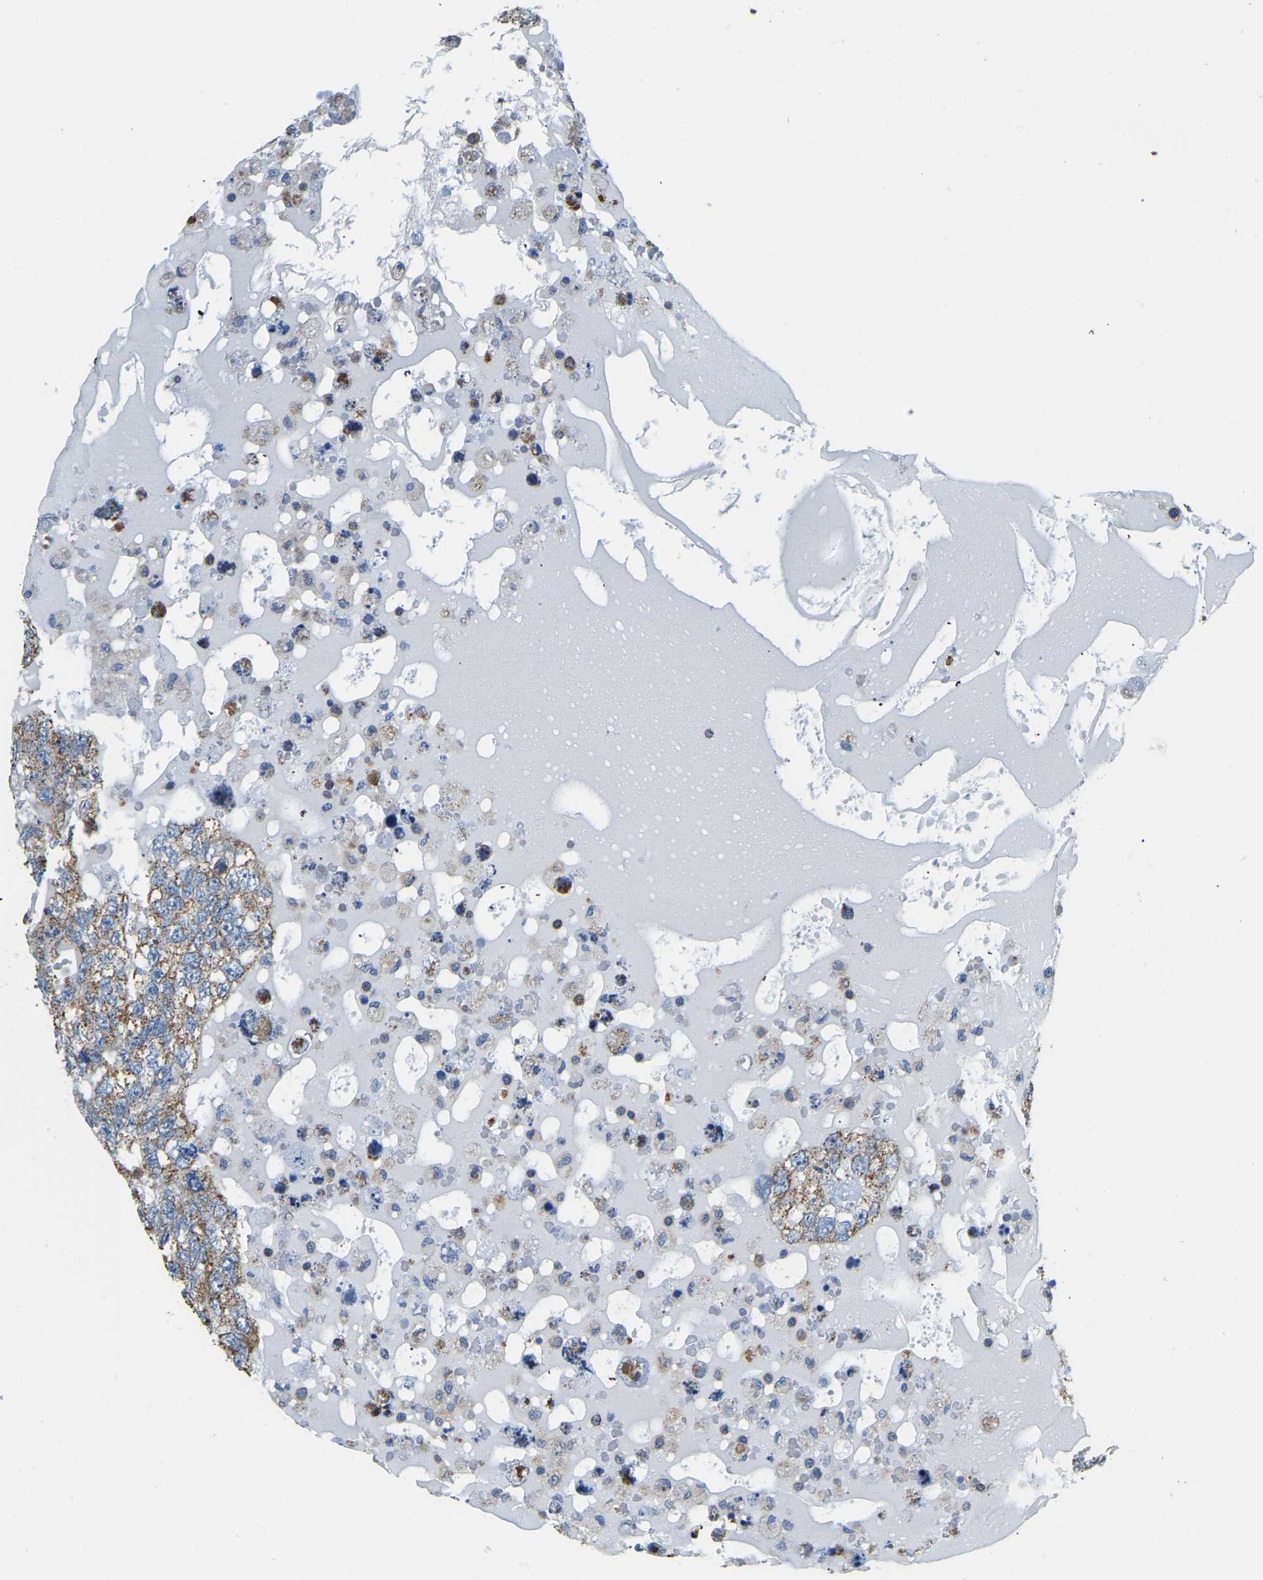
{"staining": {"intensity": "moderate", "quantity": ">75%", "location": "cytoplasmic/membranous"}, "tissue": "testis cancer", "cell_type": "Tumor cells", "image_type": "cancer", "snomed": [{"axis": "morphology", "description": "Carcinoma, Embryonal, NOS"}, {"axis": "topography", "description": "Testis"}], "caption": "This is a photomicrograph of immunohistochemistry staining of testis embryonal carcinoma, which shows moderate staining in the cytoplasmic/membranous of tumor cells.", "gene": "AHNAK", "patient": {"sex": "male", "age": 36}}